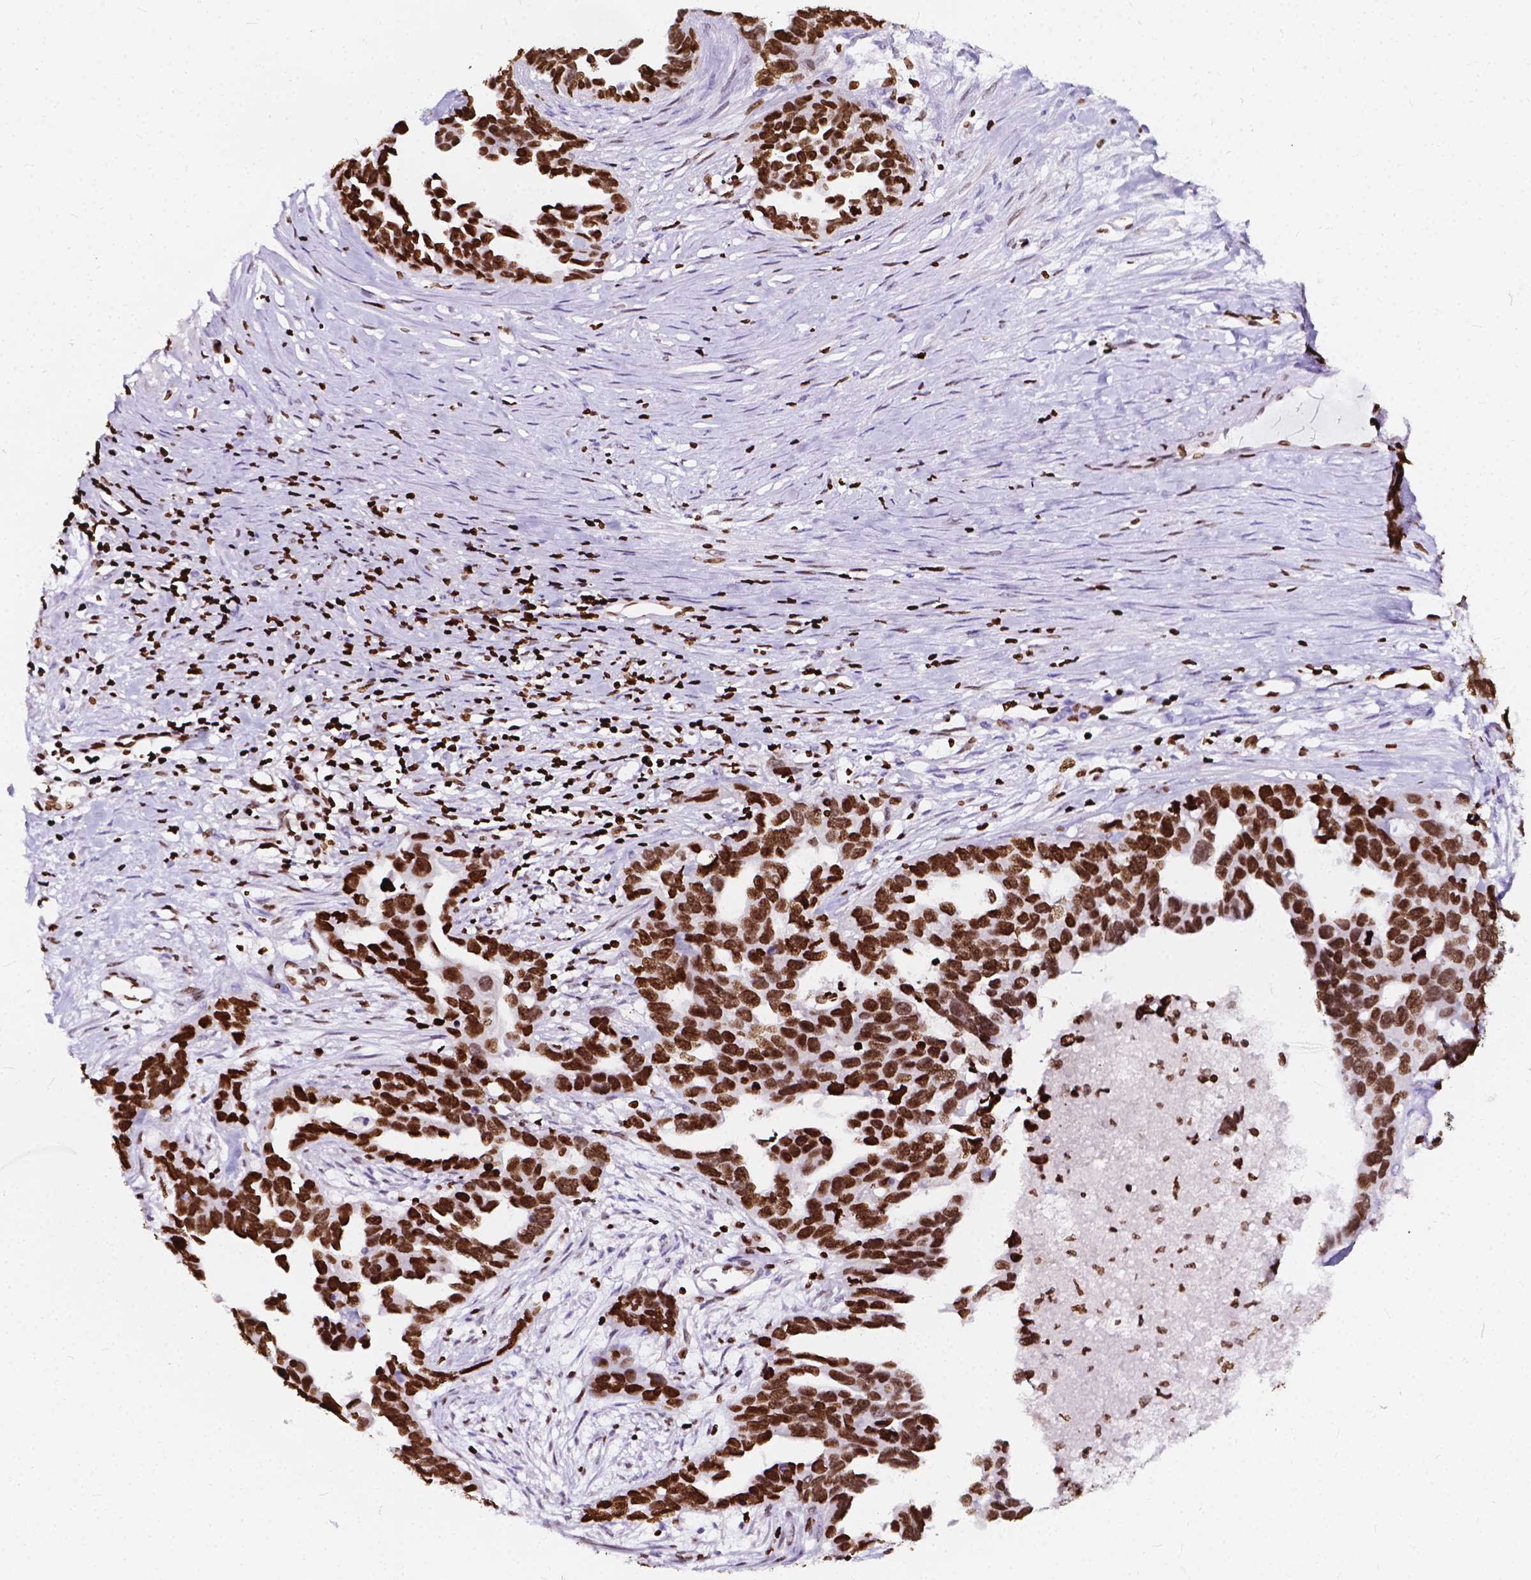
{"staining": {"intensity": "strong", "quantity": ">75%", "location": "nuclear"}, "tissue": "ovarian cancer", "cell_type": "Tumor cells", "image_type": "cancer", "snomed": [{"axis": "morphology", "description": "Cystadenocarcinoma, serous, NOS"}, {"axis": "topography", "description": "Ovary"}], "caption": "Protein expression analysis of serous cystadenocarcinoma (ovarian) exhibits strong nuclear expression in about >75% of tumor cells.", "gene": "CBY3", "patient": {"sex": "female", "age": 54}}